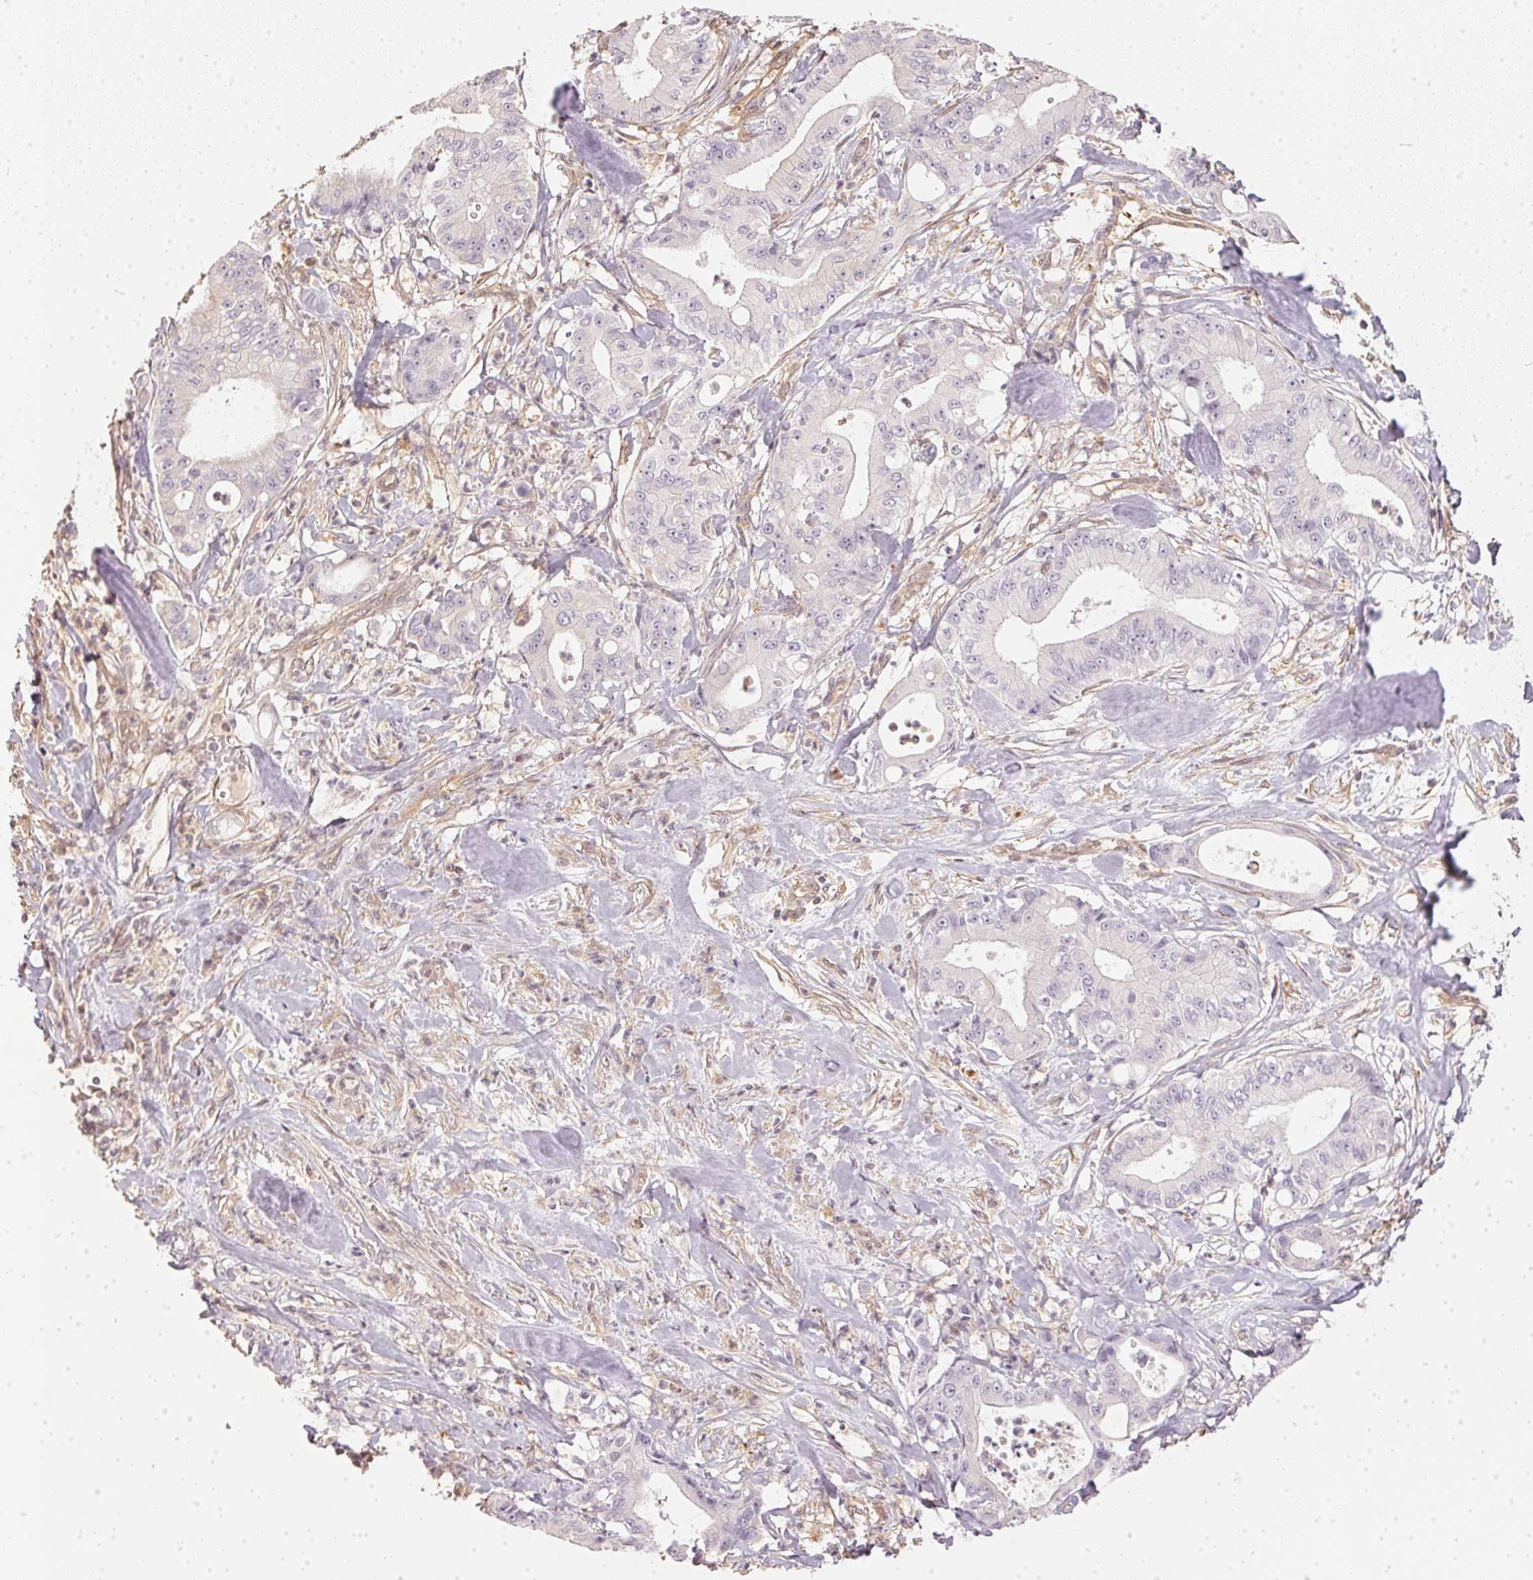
{"staining": {"intensity": "negative", "quantity": "none", "location": "none"}, "tissue": "pancreatic cancer", "cell_type": "Tumor cells", "image_type": "cancer", "snomed": [{"axis": "morphology", "description": "Adenocarcinoma, NOS"}, {"axis": "topography", "description": "Pancreas"}], "caption": "Immunohistochemistry (IHC) micrograph of adenocarcinoma (pancreatic) stained for a protein (brown), which displays no positivity in tumor cells.", "gene": "BLMH", "patient": {"sex": "male", "age": 71}}